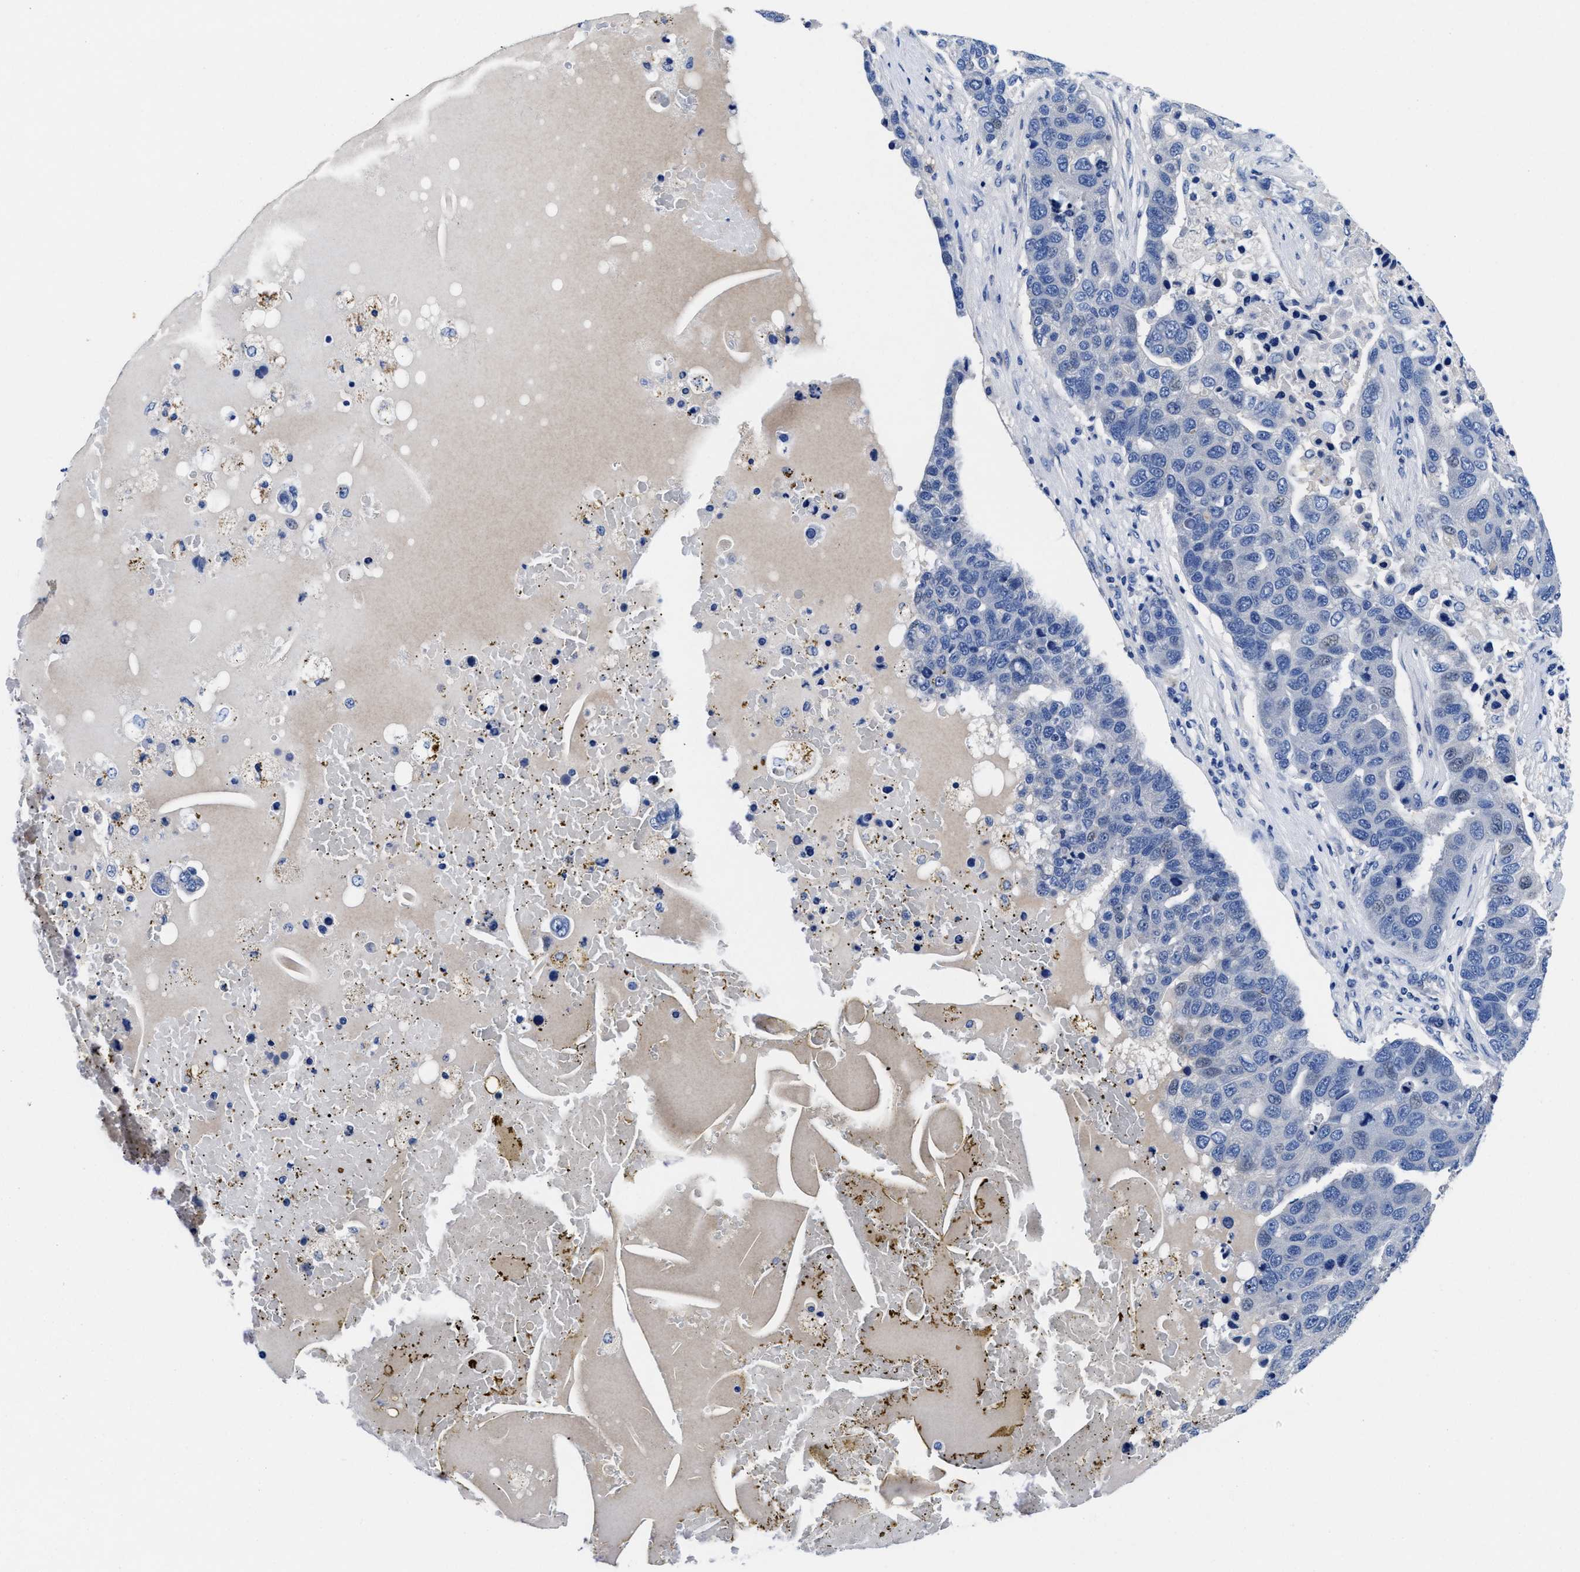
{"staining": {"intensity": "negative", "quantity": "none", "location": "none"}, "tissue": "pancreatic cancer", "cell_type": "Tumor cells", "image_type": "cancer", "snomed": [{"axis": "morphology", "description": "Adenocarcinoma, NOS"}, {"axis": "topography", "description": "Pancreas"}], "caption": "Image shows no significant protein positivity in tumor cells of pancreatic cancer (adenocarcinoma).", "gene": "DHRS13", "patient": {"sex": "female", "age": 61}}